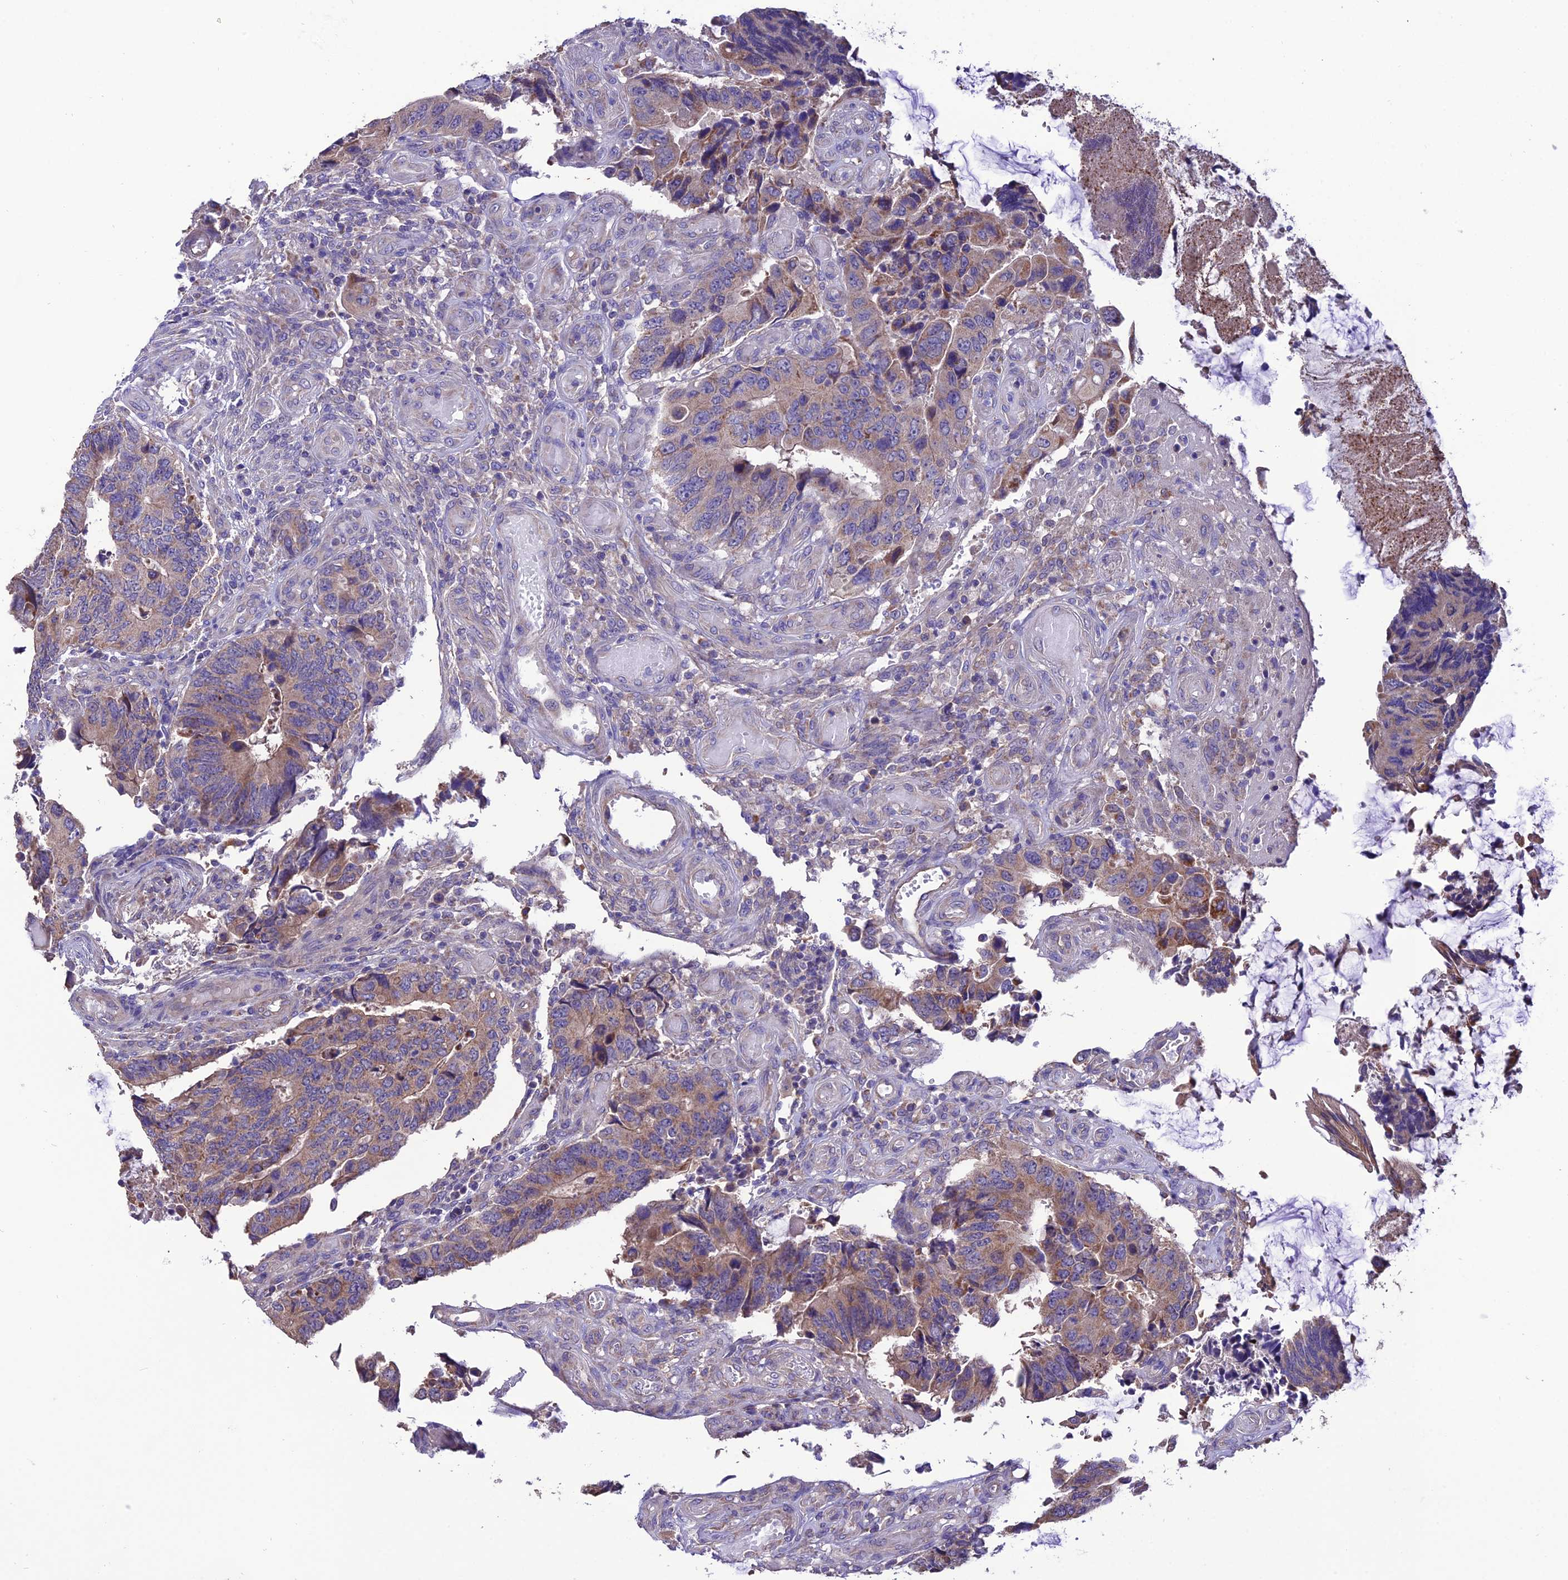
{"staining": {"intensity": "moderate", "quantity": "25%-75%", "location": "cytoplasmic/membranous"}, "tissue": "colorectal cancer", "cell_type": "Tumor cells", "image_type": "cancer", "snomed": [{"axis": "morphology", "description": "Adenocarcinoma, NOS"}, {"axis": "topography", "description": "Colon"}], "caption": "About 25%-75% of tumor cells in colorectal adenocarcinoma show moderate cytoplasmic/membranous protein positivity as visualized by brown immunohistochemical staining.", "gene": "HOGA1", "patient": {"sex": "male", "age": 87}}